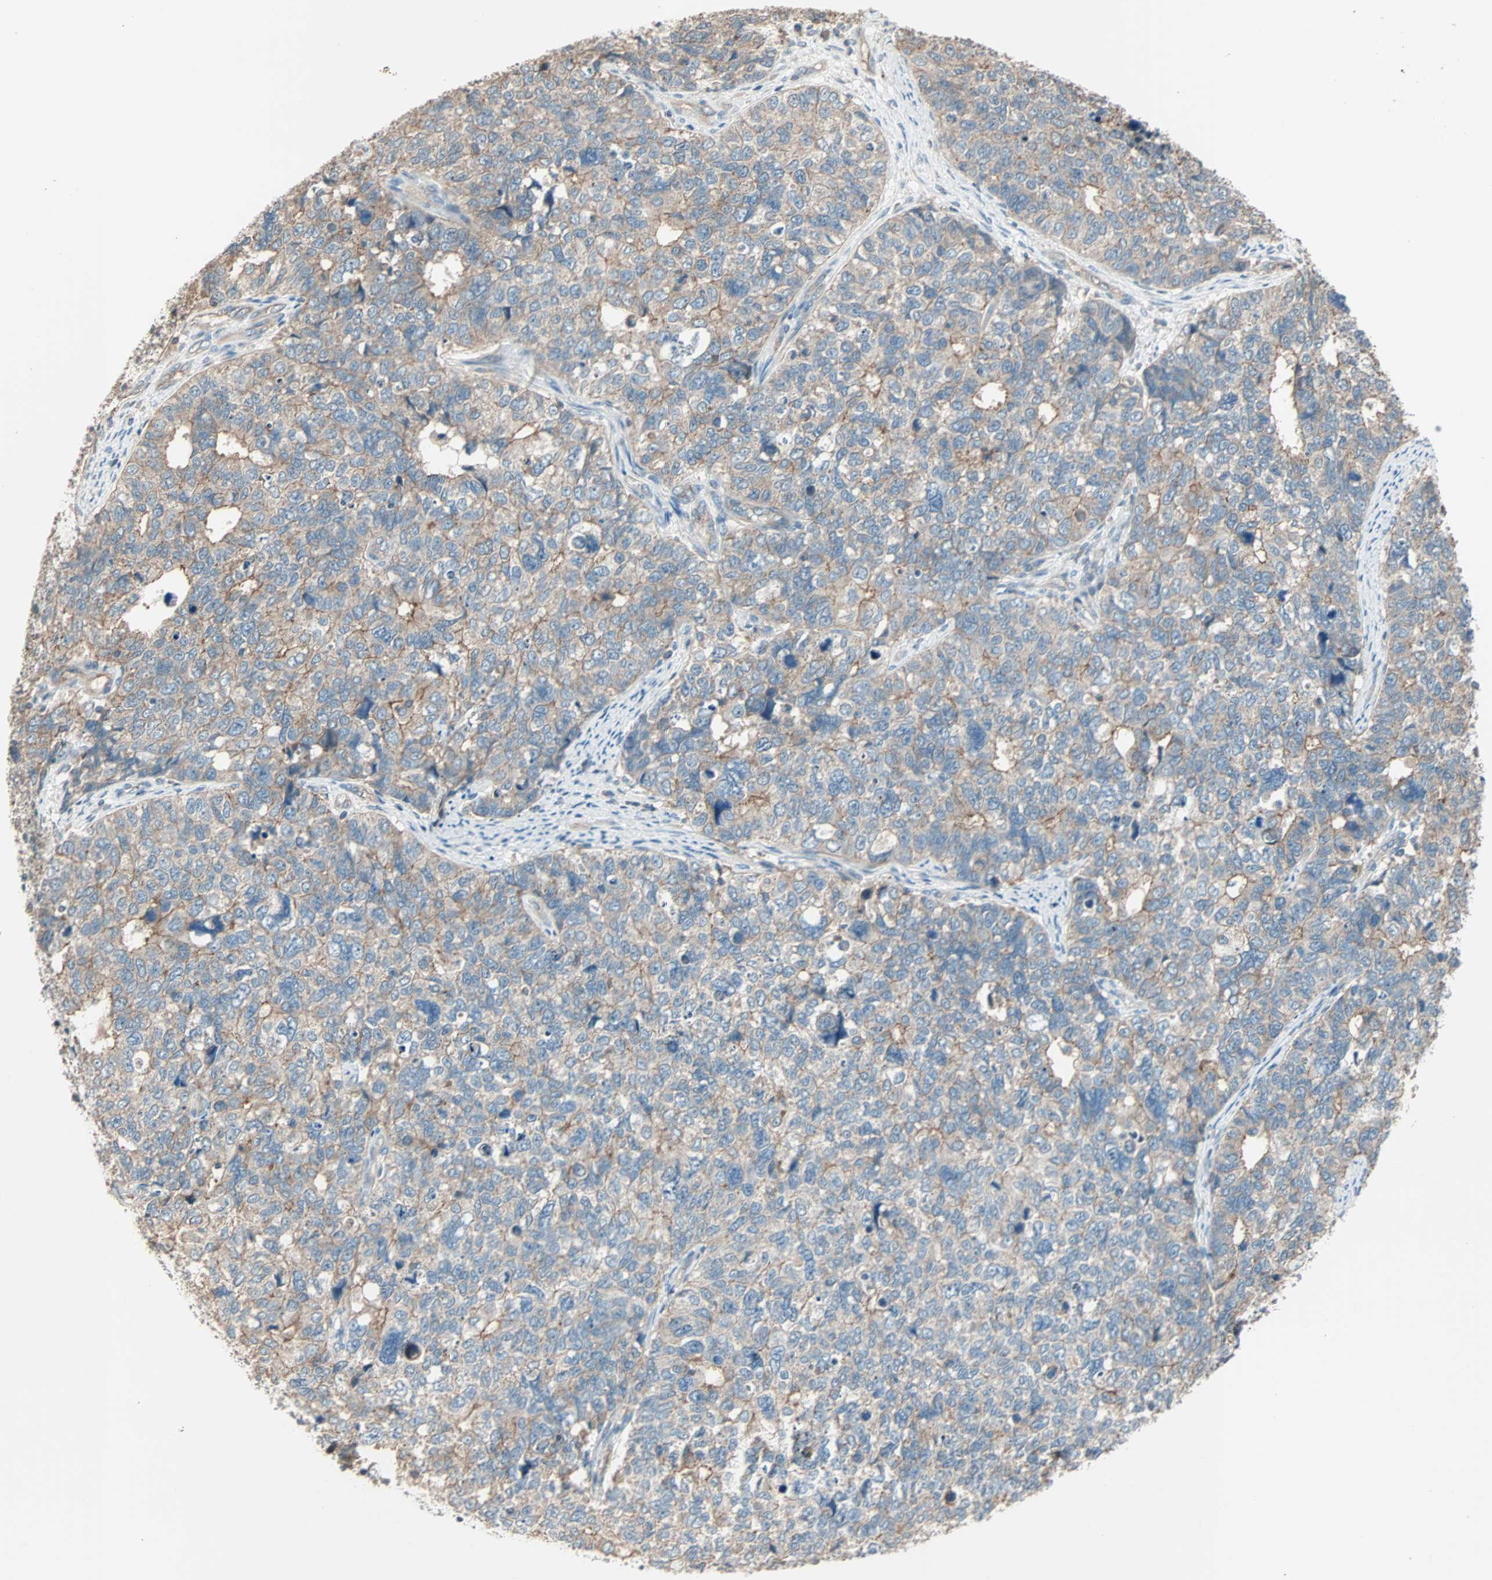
{"staining": {"intensity": "weak", "quantity": ">75%", "location": "cytoplasmic/membranous"}, "tissue": "cervical cancer", "cell_type": "Tumor cells", "image_type": "cancer", "snomed": [{"axis": "morphology", "description": "Squamous cell carcinoma, NOS"}, {"axis": "topography", "description": "Cervix"}], "caption": "Immunohistochemical staining of human cervical squamous cell carcinoma exhibits low levels of weak cytoplasmic/membranous expression in about >75% of tumor cells. The protein is stained brown, and the nuclei are stained in blue (DAB IHC with brightfield microscopy, high magnification).", "gene": "MAP3K21", "patient": {"sex": "female", "age": 63}}